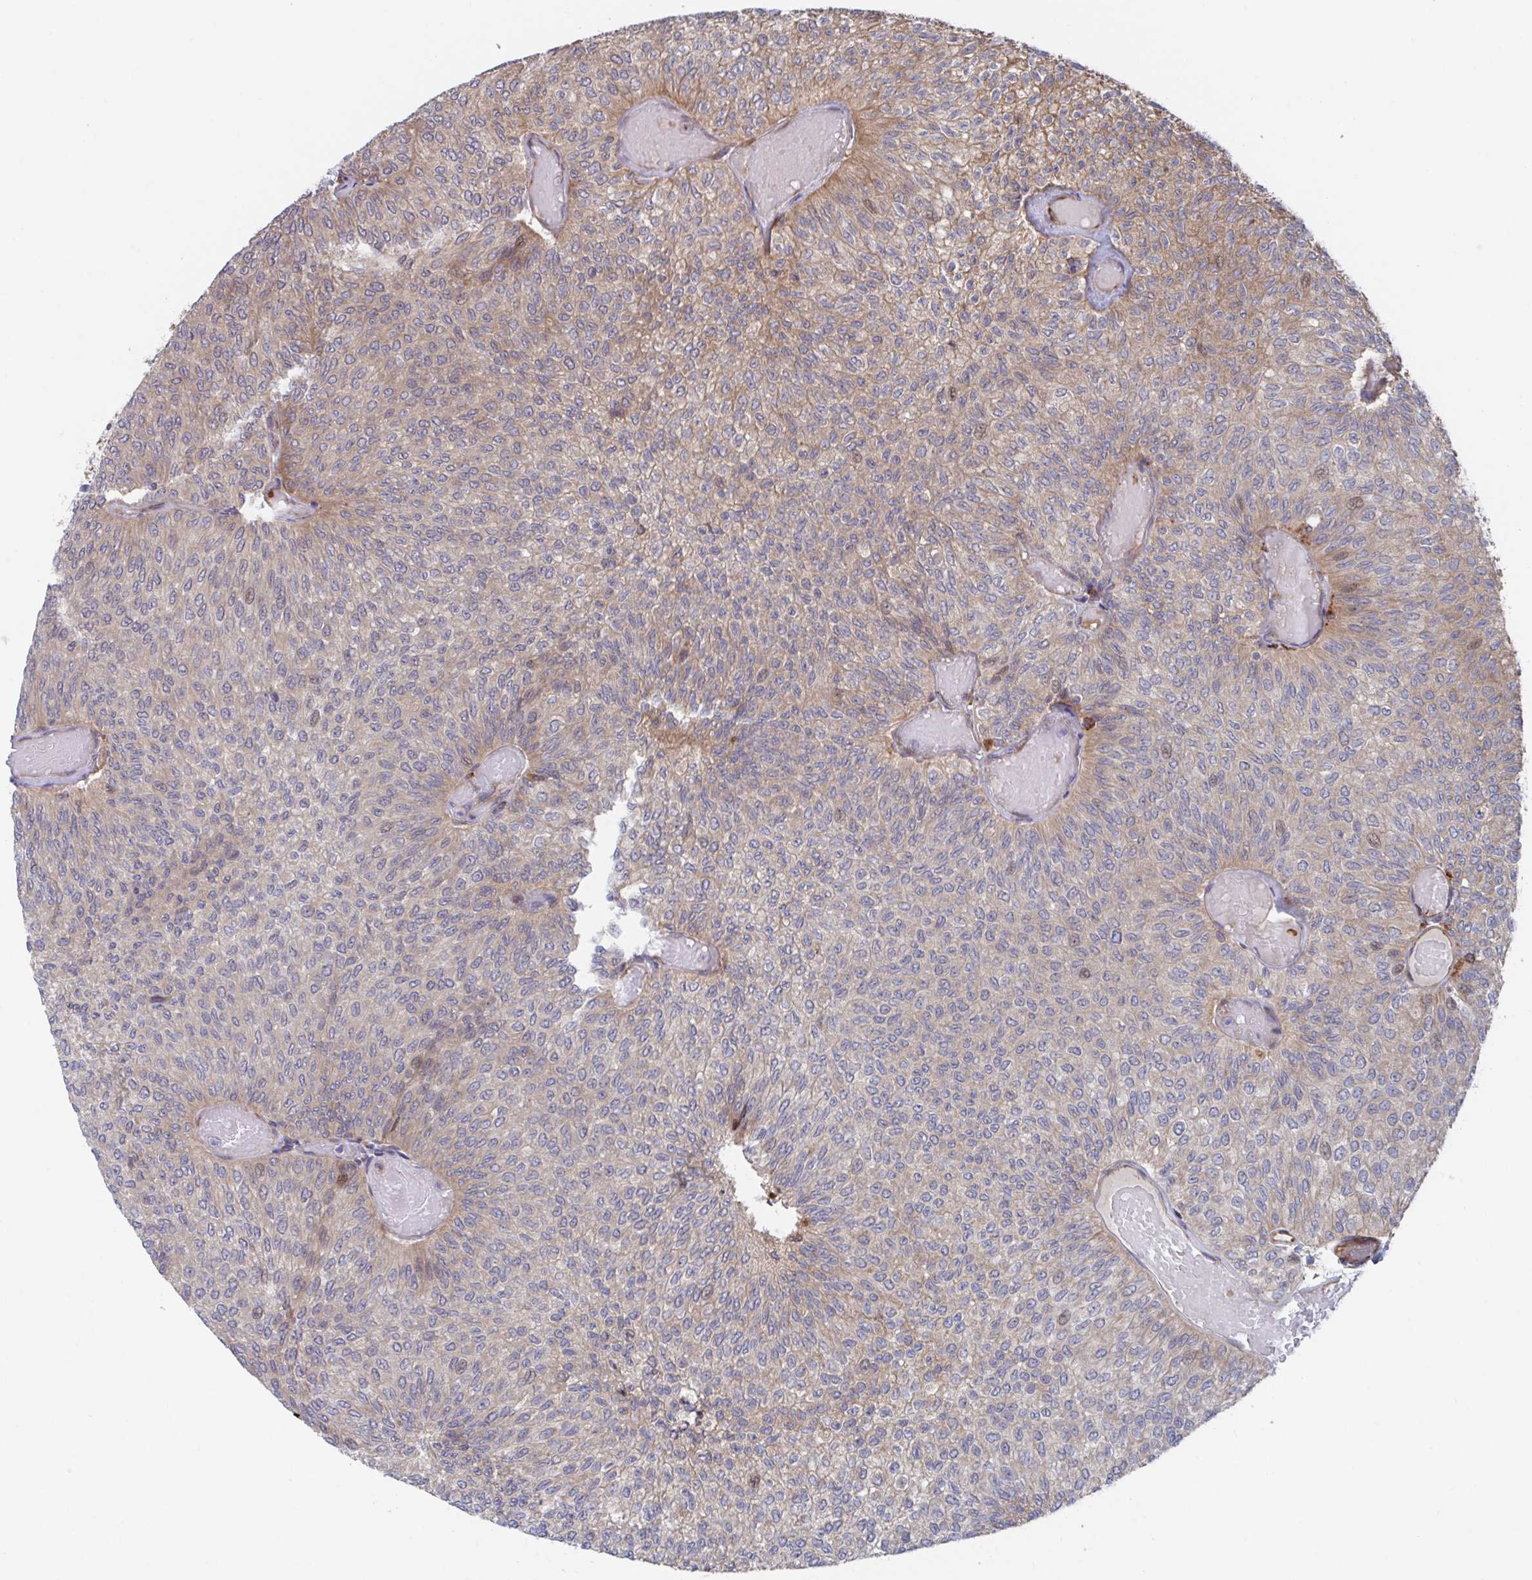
{"staining": {"intensity": "moderate", "quantity": "<25%", "location": "cytoplasmic/membranous"}, "tissue": "urothelial cancer", "cell_type": "Tumor cells", "image_type": "cancer", "snomed": [{"axis": "morphology", "description": "Urothelial carcinoma, Low grade"}, {"axis": "topography", "description": "Urinary bladder"}], "caption": "Protein staining of urothelial carcinoma (low-grade) tissue demonstrates moderate cytoplasmic/membranous staining in approximately <25% of tumor cells.", "gene": "FJX1", "patient": {"sex": "male", "age": 78}}